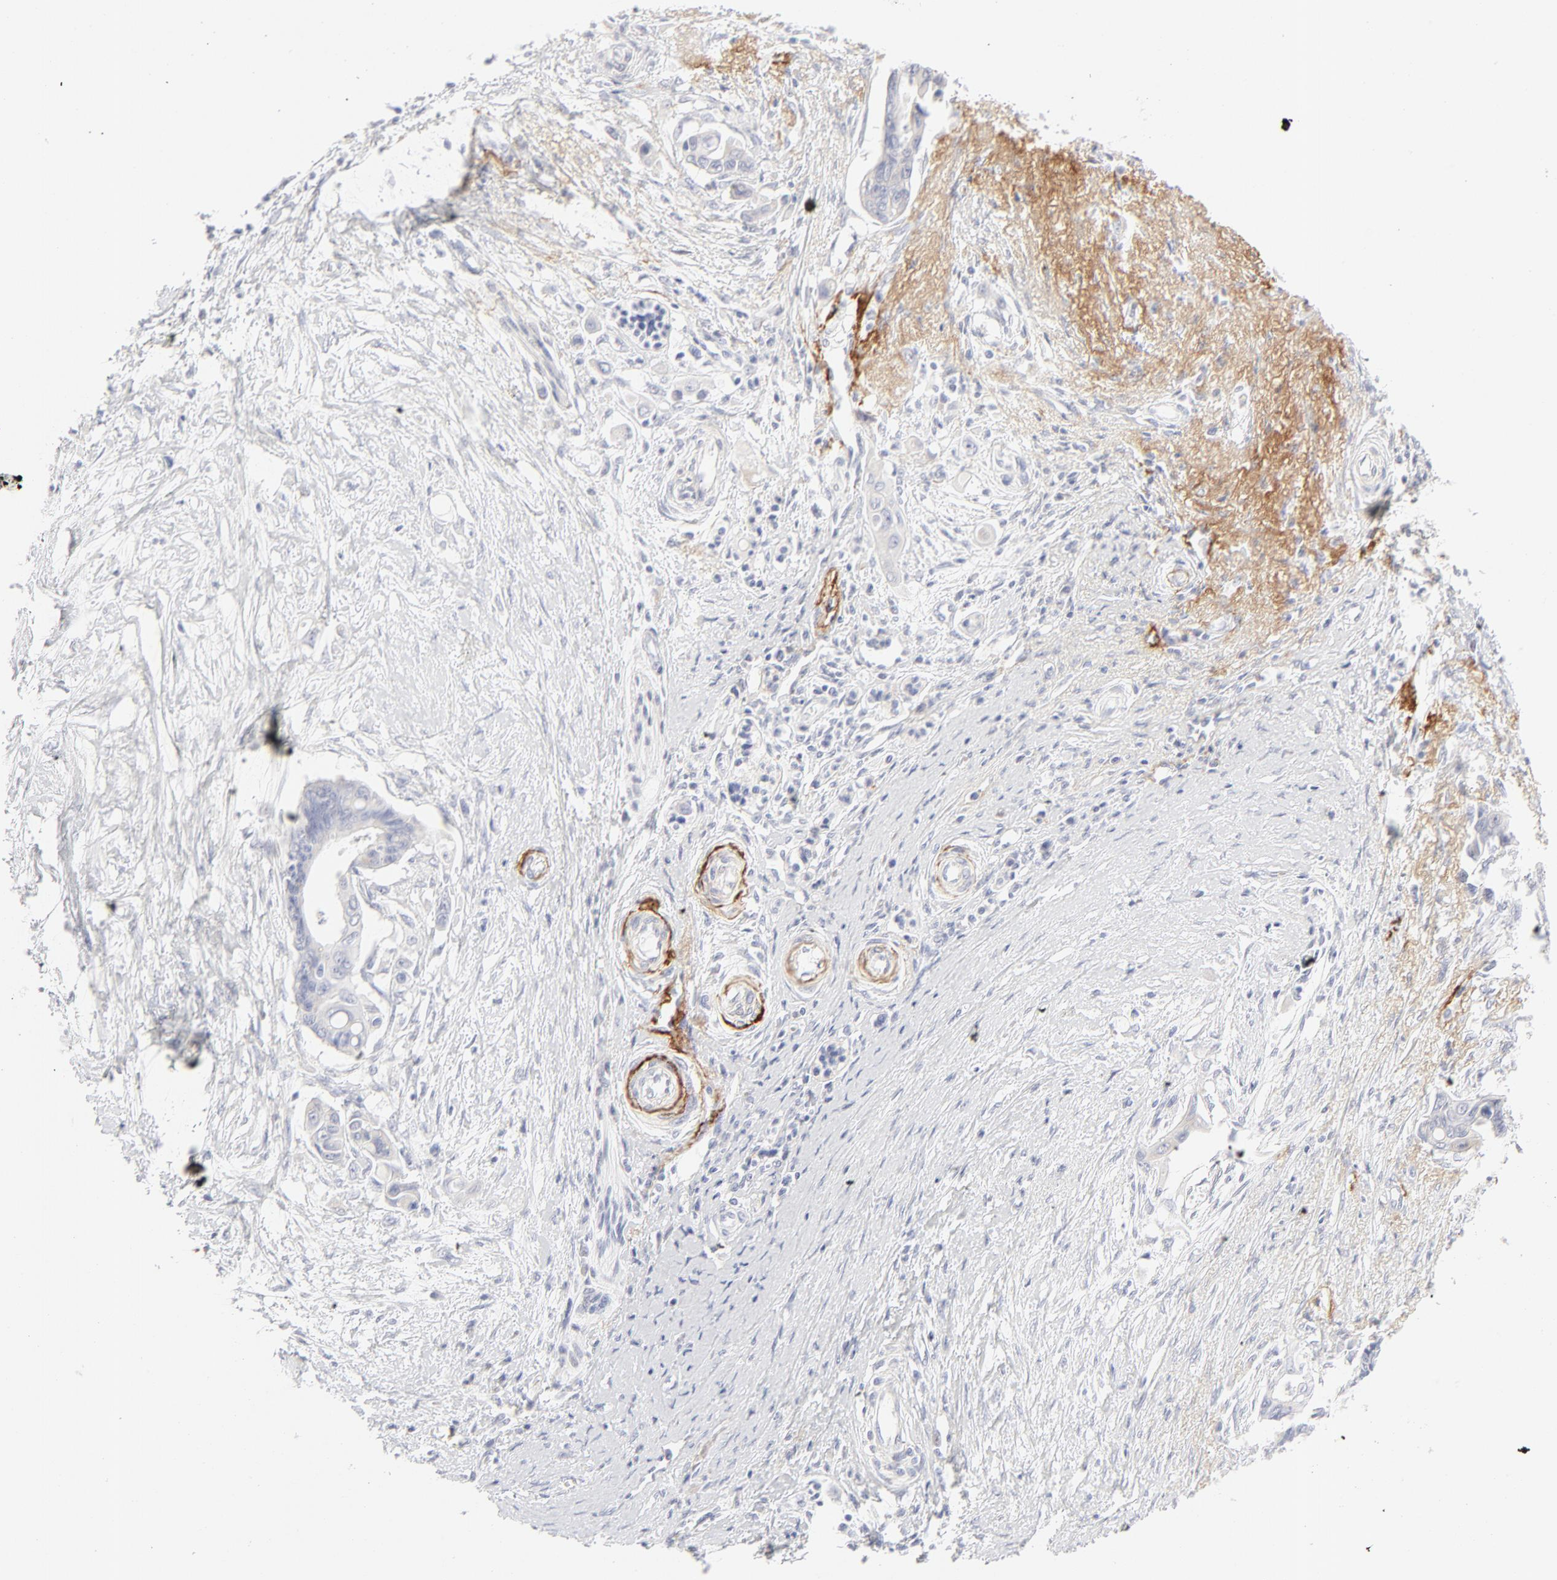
{"staining": {"intensity": "negative", "quantity": "none", "location": "none"}, "tissue": "pancreatic cancer", "cell_type": "Tumor cells", "image_type": "cancer", "snomed": [{"axis": "morphology", "description": "Adenocarcinoma, NOS"}, {"axis": "topography", "description": "Pancreas"}], "caption": "Histopathology image shows no protein staining in tumor cells of pancreatic adenocarcinoma tissue.", "gene": "NPNT", "patient": {"sex": "female", "age": 70}}